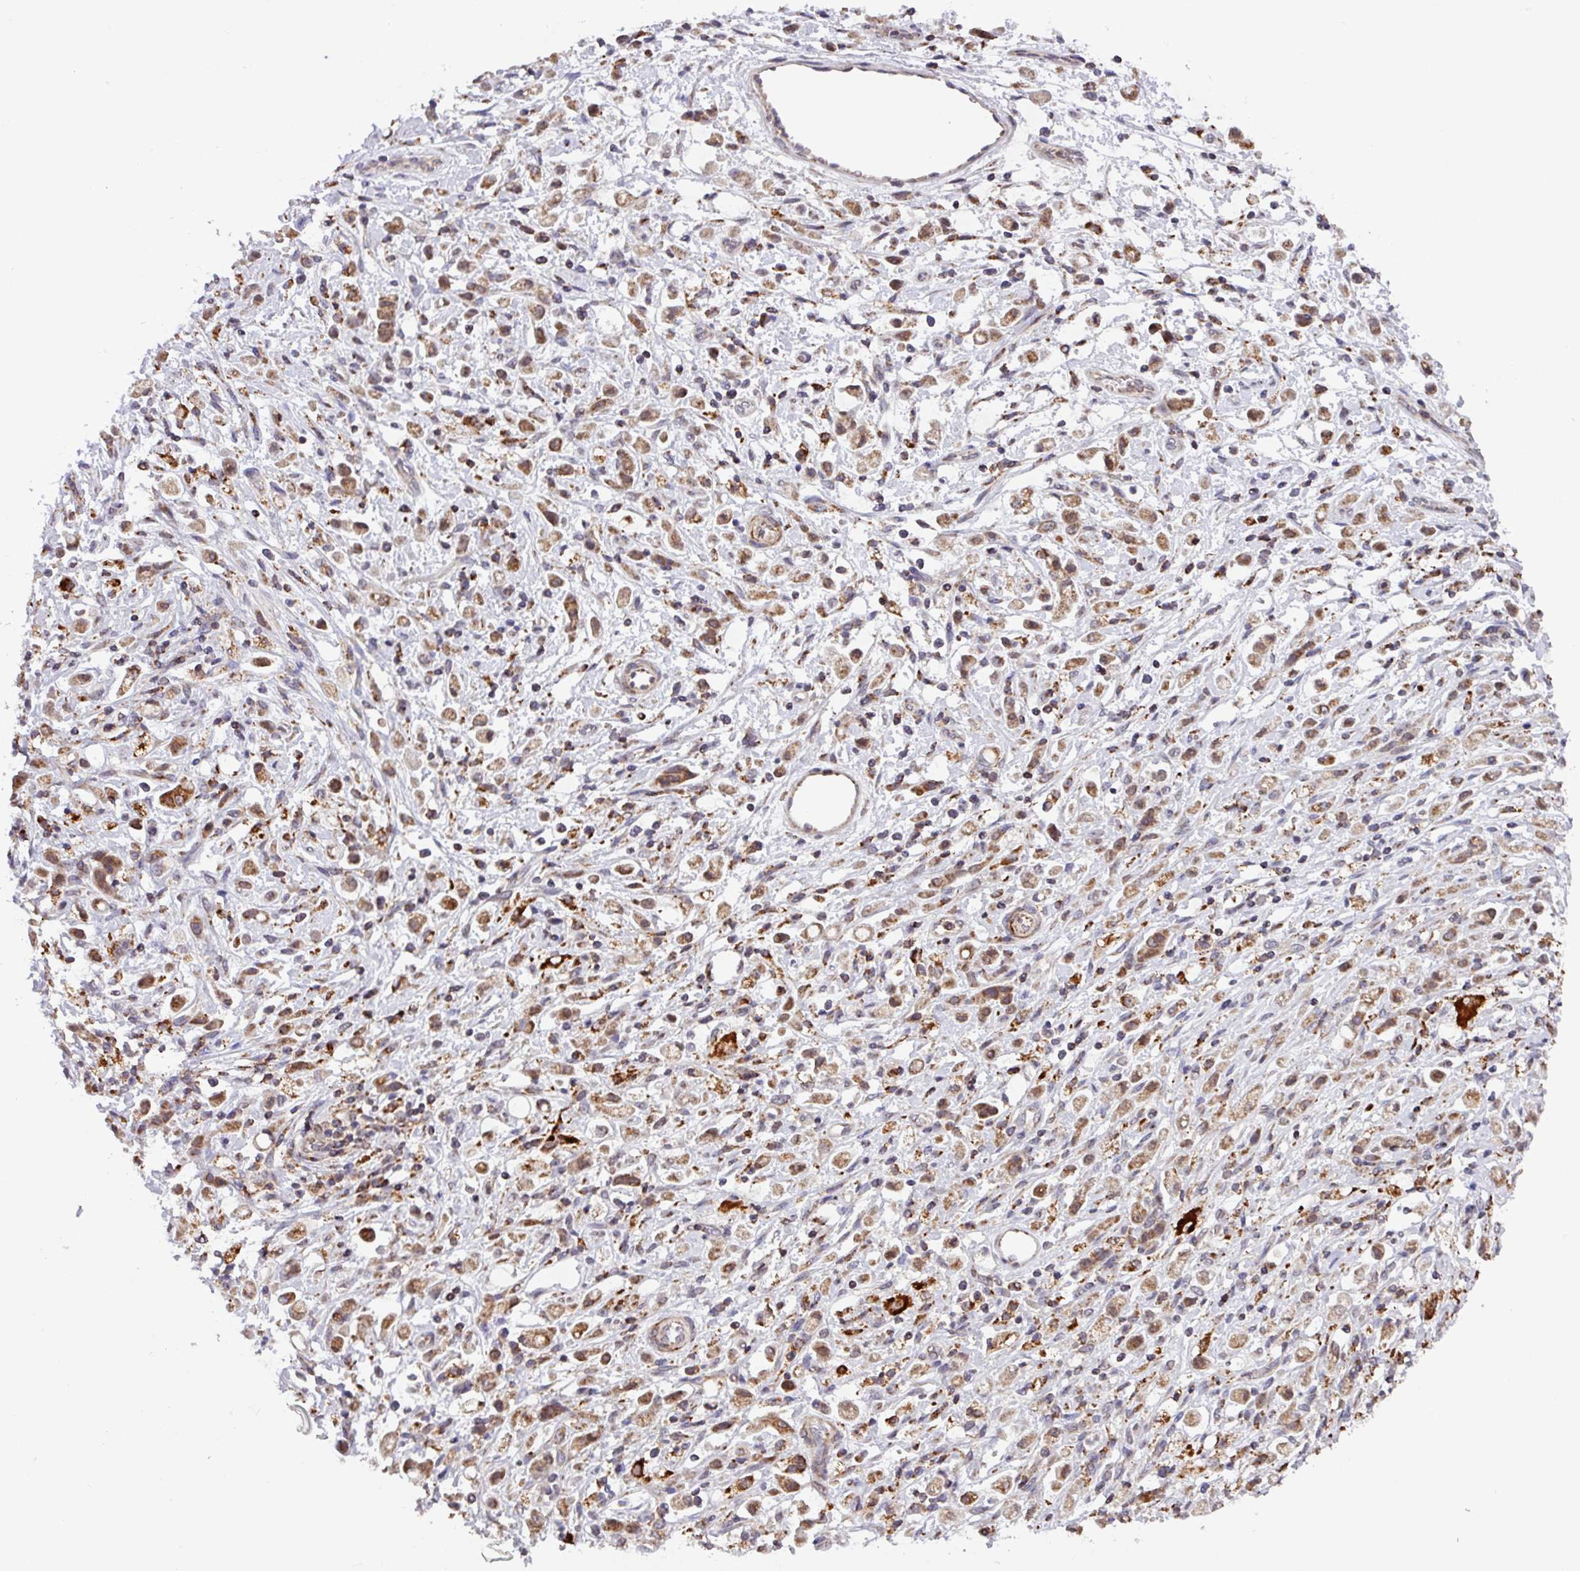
{"staining": {"intensity": "moderate", "quantity": ">75%", "location": "cytoplasmic/membranous"}, "tissue": "stomach cancer", "cell_type": "Tumor cells", "image_type": "cancer", "snomed": [{"axis": "morphology", "description": "Adenocarcinoma, NOS"}, {"axis": "topography", "description": "Stomach"}], "caption": "A brown stain shows moderate cytoplasmic/membranous expression of a protein in stomach cancer (adenocarcinoma) tumor cells.", "gene": "AKIRIN1", "patient": {"sex": "female", "age": 60}}